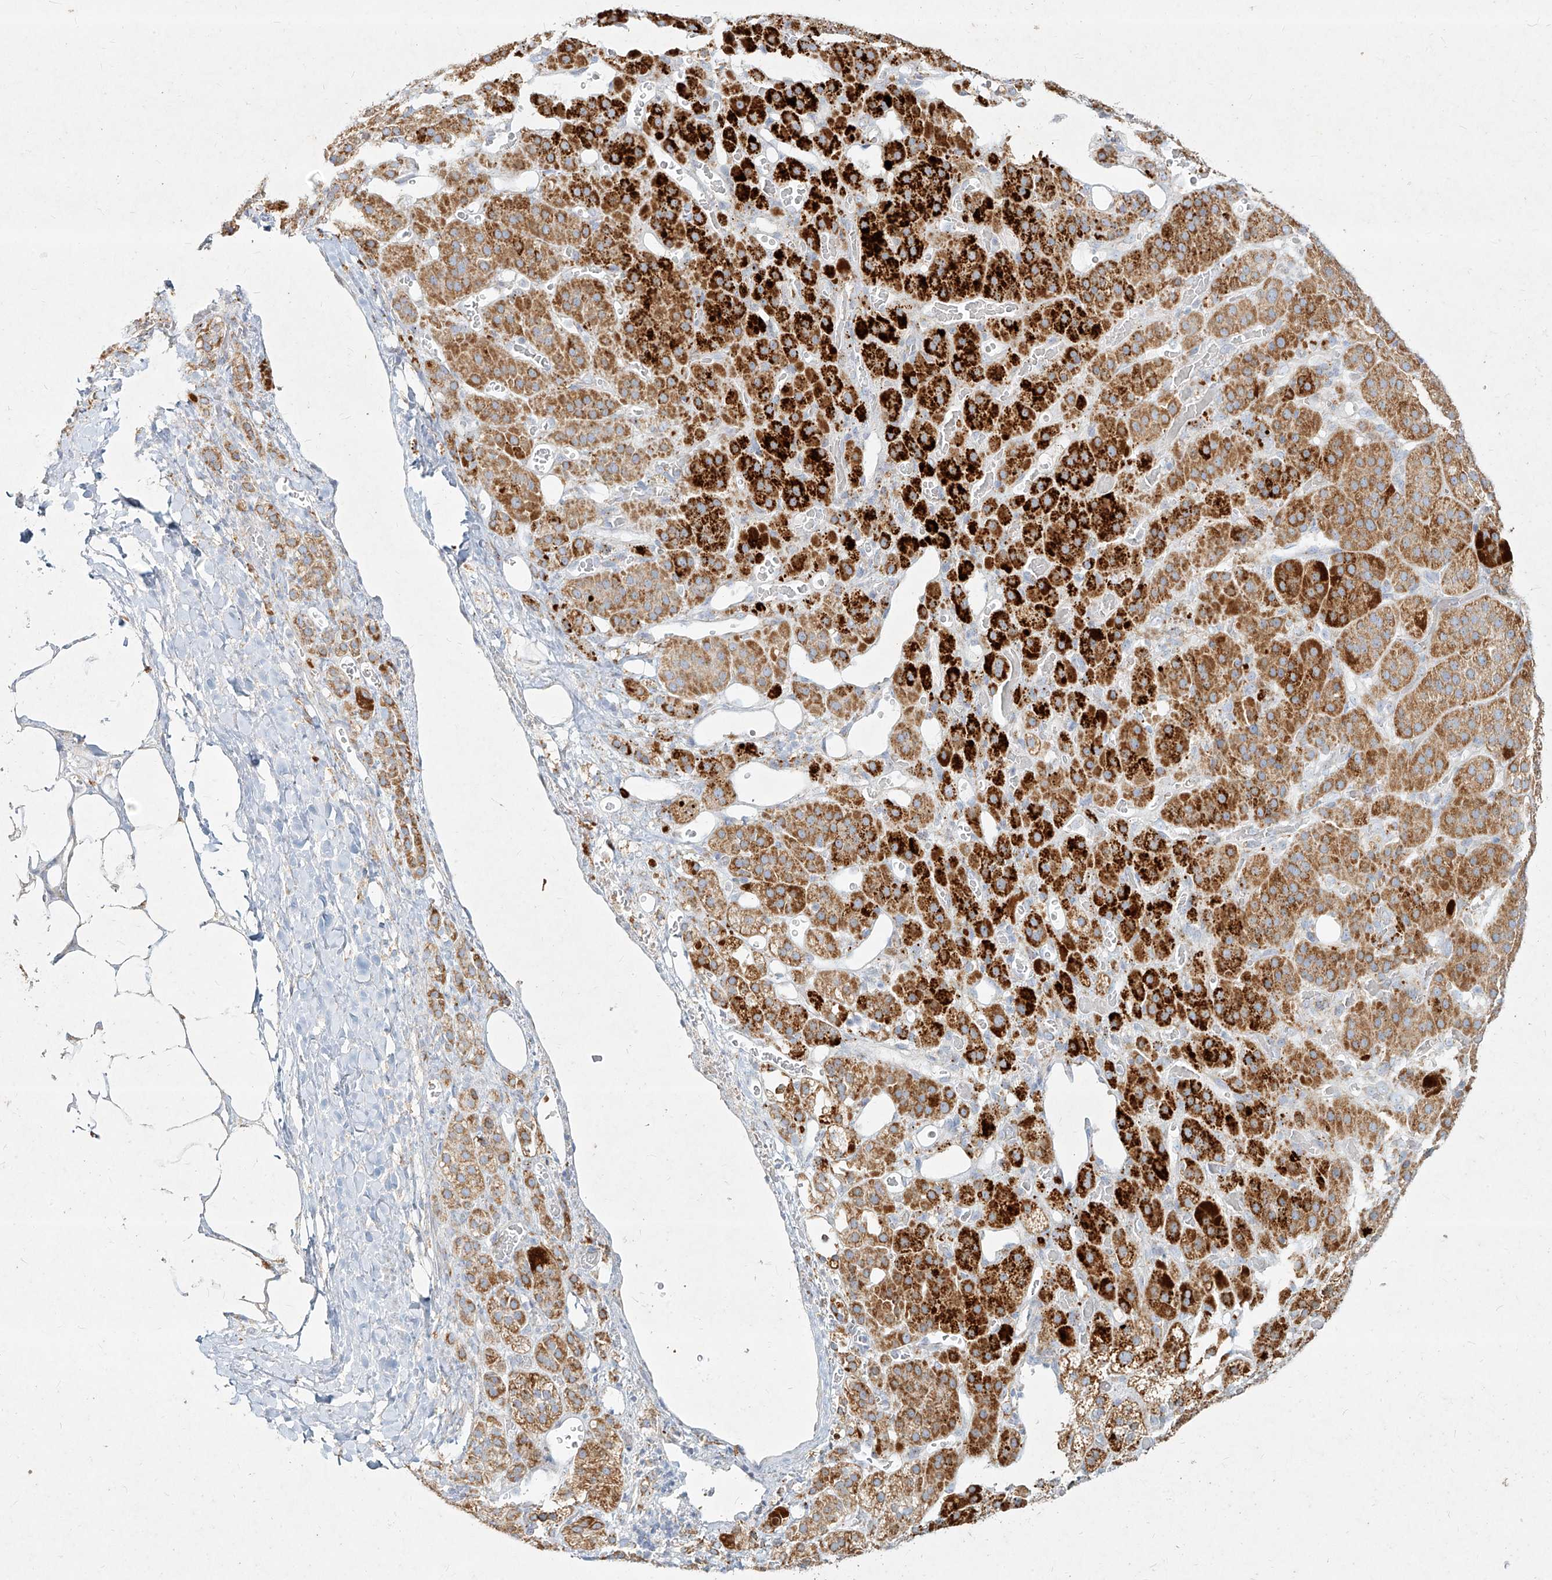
{"staining": {"intensity": "strong", "quantity": "25%-75%", "location": "cytoplasmic/membranous"}, "tissue": "adrenal gland", "cell_type": "Glandular cells", "image_type": "normal", "snomed": [{"axis": "morphology", "description": "Normal tissue, NOS"}, {"axis": "topography", "description": "Adrenal gland"}], "caption": "DAB (3,3'-diaminobenzidine) immunohistochemical staining of normal human adrenal gland exhibits strong cytoplasmic/membranous protein staining in approximately 25%-75% of glandular cells.", "gene": "MTX2", "patient": {"sex": "male", "age": 57}}